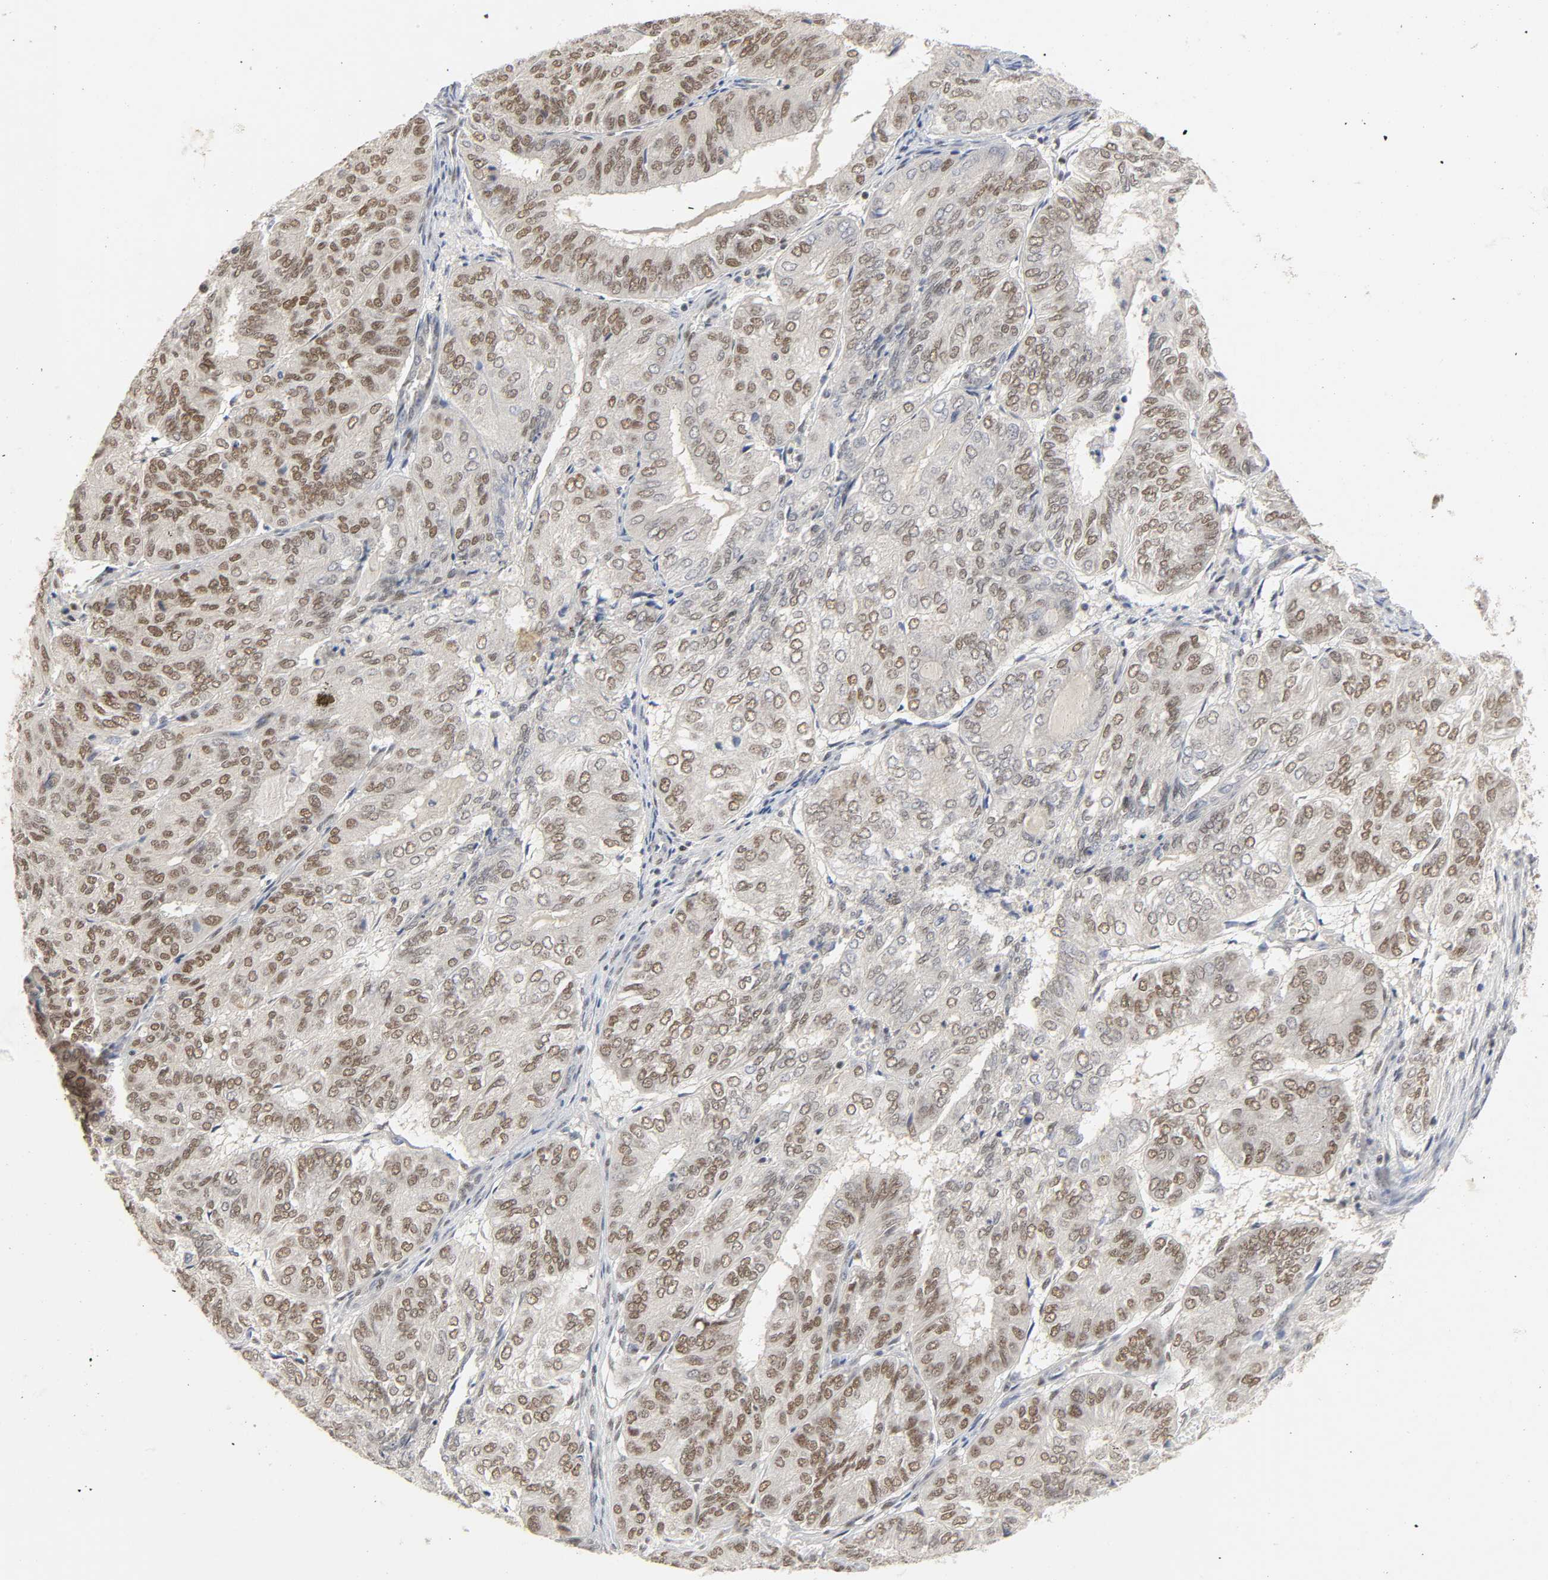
{"staining": {"intensity": "moderate", "quantity": ">75%", "location": "nuclear"}, "tissue": "endometrial cancer", "cell_type": "Tumor cells", "image_type": "cancer", "snomed": [{"axis": "morphology", "description": "Adenocarcinoma, NOS"}, {"axis": "topography", "description": "Uterus"}], "caption": "The immunohistochemical stain labels moderate nuclear staining in tumor cells of endometrial cancer tissue. (IHC, brightfield microscopy, high magnification).", "gene": "NCOA6", "patient": {"sex": "female", "age": 60}}